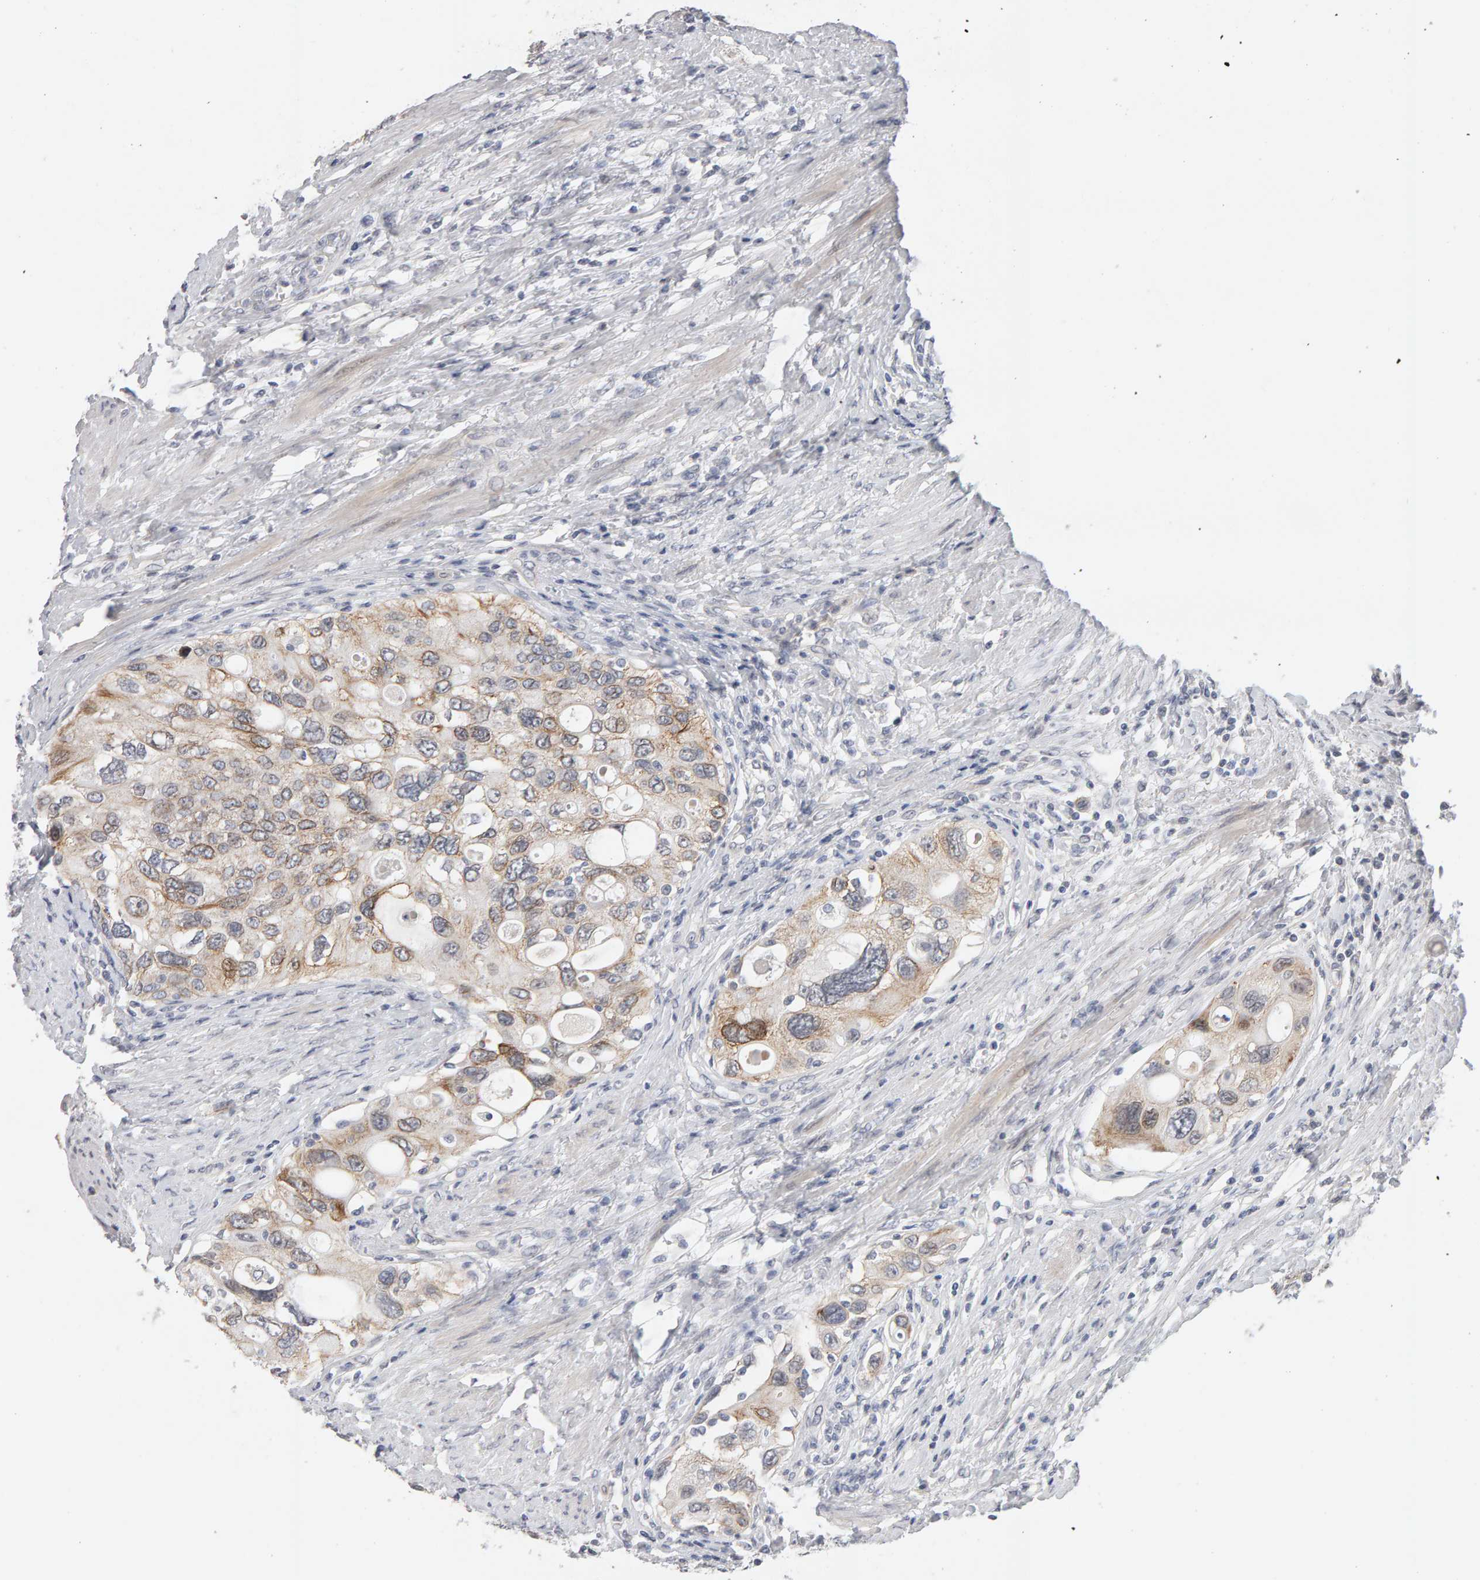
{"staining": {"intensity": "weak", "quantity": ">75%", "location": "cytoplasmic/membranous"}, "tissue": "urothelial cancer", "cell_type": "Tumor cells", "image_type": "cancer", "snomed": [{"axis": "morphology", "description": "Urothelial carcinoma, High grade"}, {"axis": "topography", "description": "Urinary bladder"}], "caption": "An image showing weak cytoplasmic/membranous staining in about >75% of tumor cells in urothelial cancer, as visualized by brown immunohistochemical staining.", "gene": "HNF4A", "patient": {"sex": "female", "age": 56}}